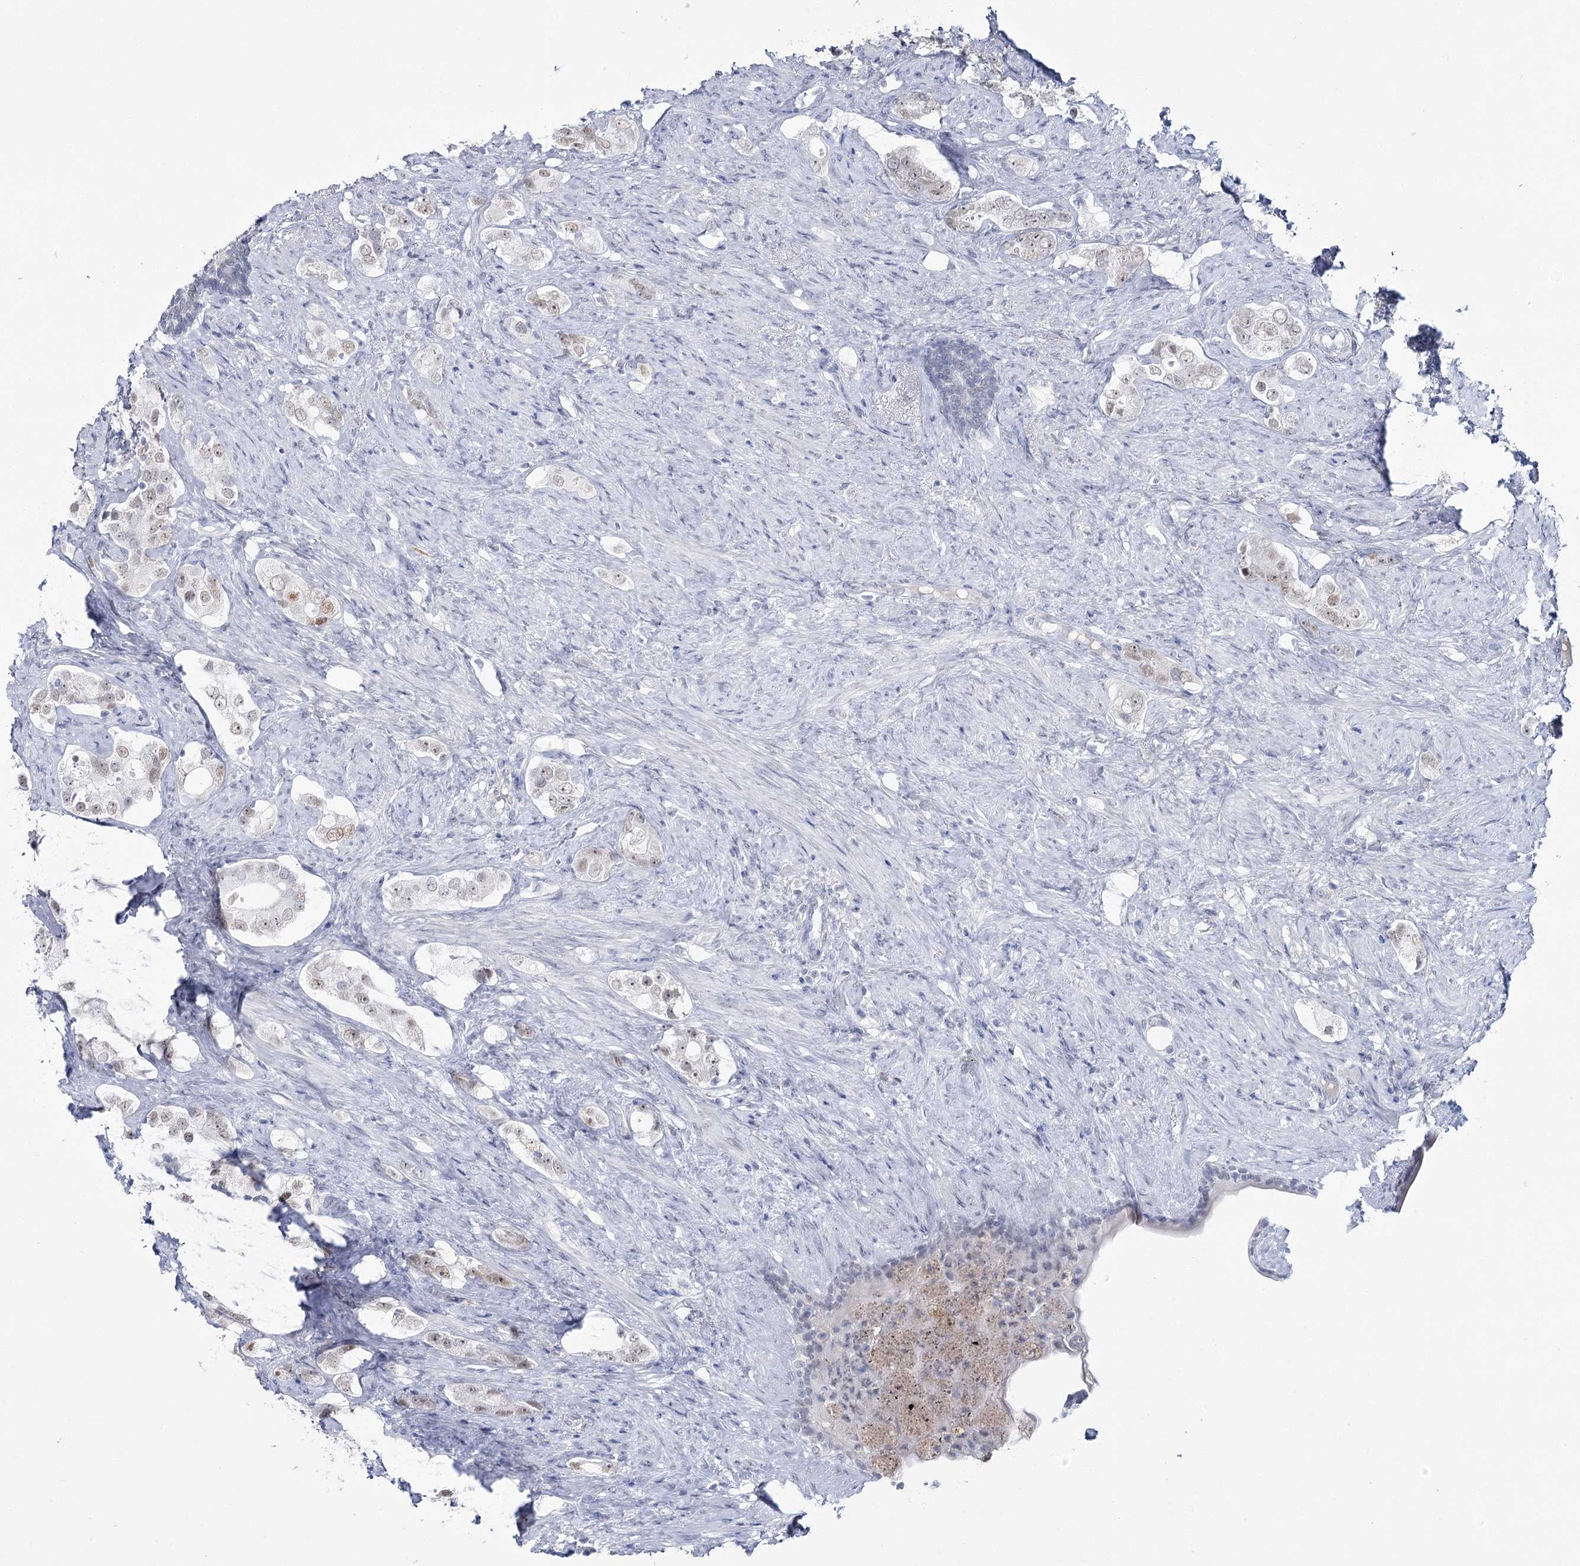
{"staining": {"intensity": "weak", "quantity": "25%-75%", "location": "nuclear"}, "tissue": "prostate cancer", "cell_type": "Tumor cells", "image_type": "cancer", "snomed": [{"axis": "morphology", "description": "Adenocarcinoma, High grade"}, {"axis": "topography", "description": "Prostate"}], "caption": "Brown immunohistochemical staining in prostate high-grade adenocarcinoma shows weak nuclear staining in approximately 25%-75% of tumor cells. (DAB (3,3'-diaminobenzidine) IHC, brown staining for protein, blue staining for nuclei).", "gene": "ZC3H8", "patient": {"sex": "male", "age": 63}}